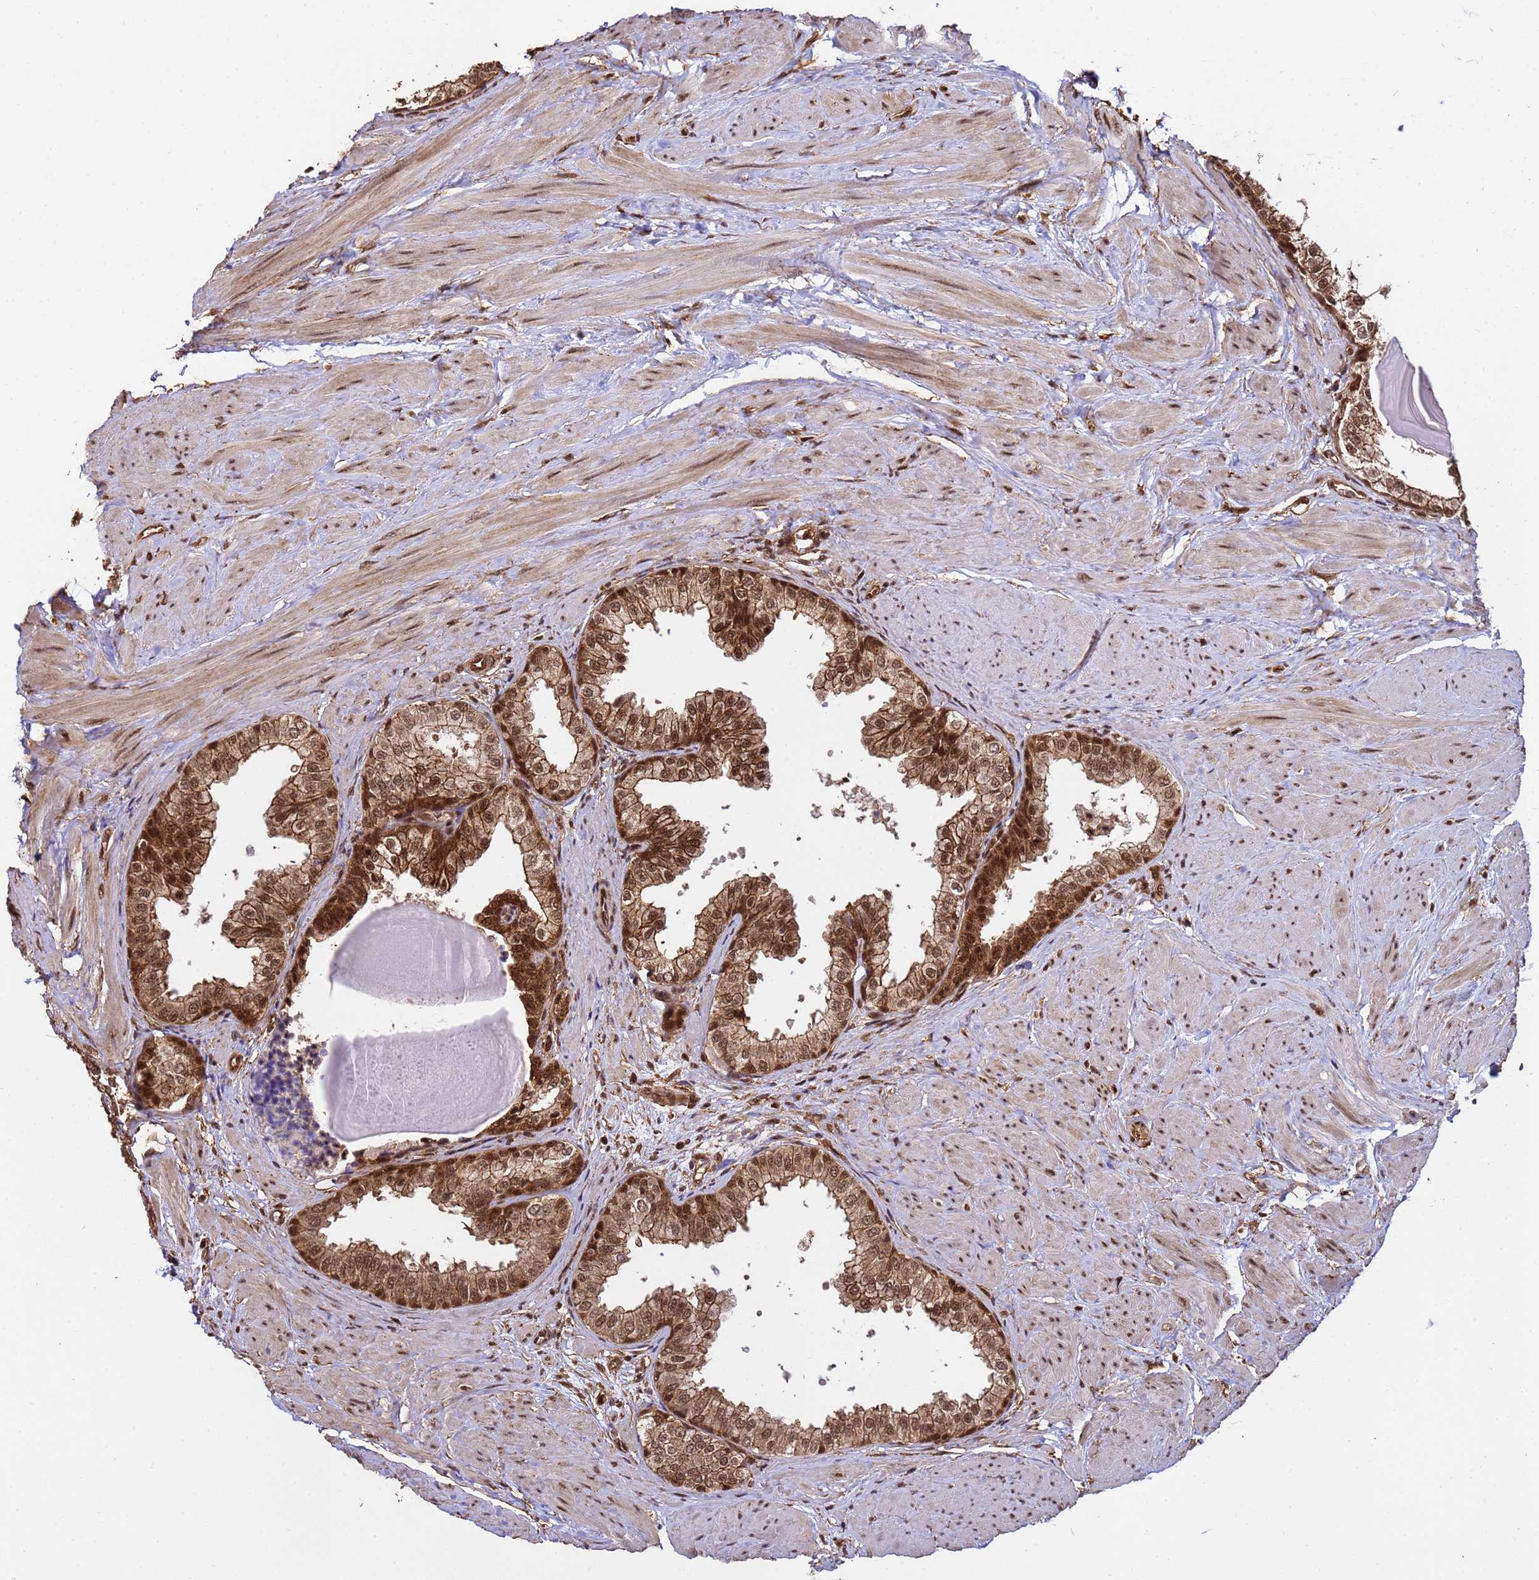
{"staining": {"intensity": "strong", "quantity": ">75%", "location": "cytoplasmic/membranous,nuclear"}, "tissue": "prostate", "cell_type": "Glandular cells", "image_type": "normal", "snomed": [{"axis": "morphology", "description": "Normal tissue, NOS"}, {"axis": "topography", "description": "Prostate"}], "caption": "Prostate stained with a brown dye reveals strong cytoplasmic/membranous,nuclear positive expression in about >75% of glandular cells.", "gene": "SYF2", "patient": {"sex": "male", "age": 48}}